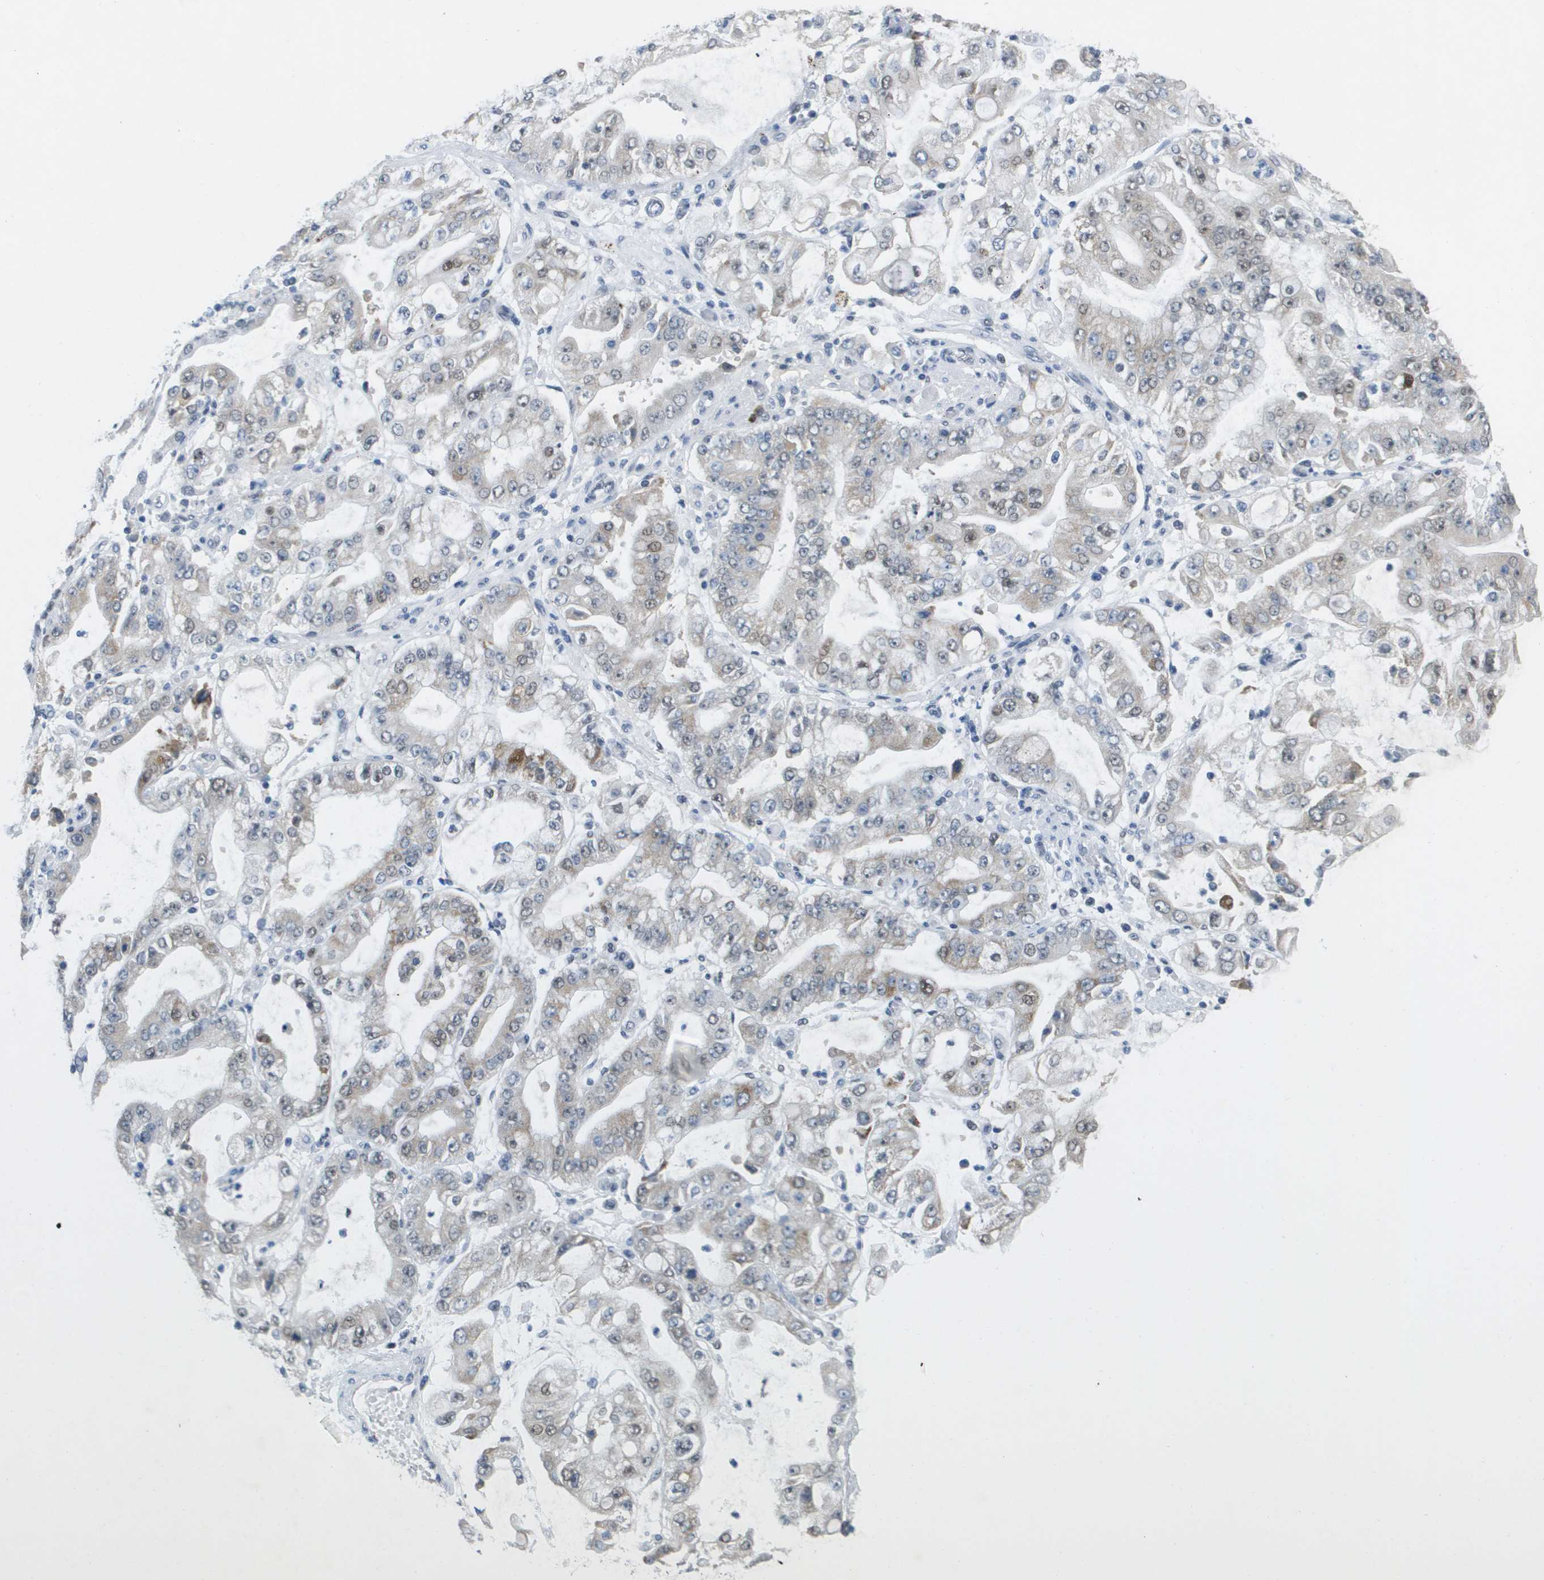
{"staining": {"intensity": "weak", "quantity": "<25%", "location": "cytoplasmic/membranous,nuclear"}, "tissue": "stomach cancer", "cell_type": "Tumor cells", "image_type": "cancer", "snomed": [{"axis": "morphology", "description": "Adenocarcinoma, NOS"}, {"axis": "topography", "description": "Stomach"}], "caption": "IHC image of human adenocarcinoma (stomach) stained for a protein (brown), which shows no positivity in tumor cells.", "gene": "TP53RK", "patient": {"sex": "male", "age": 76}}